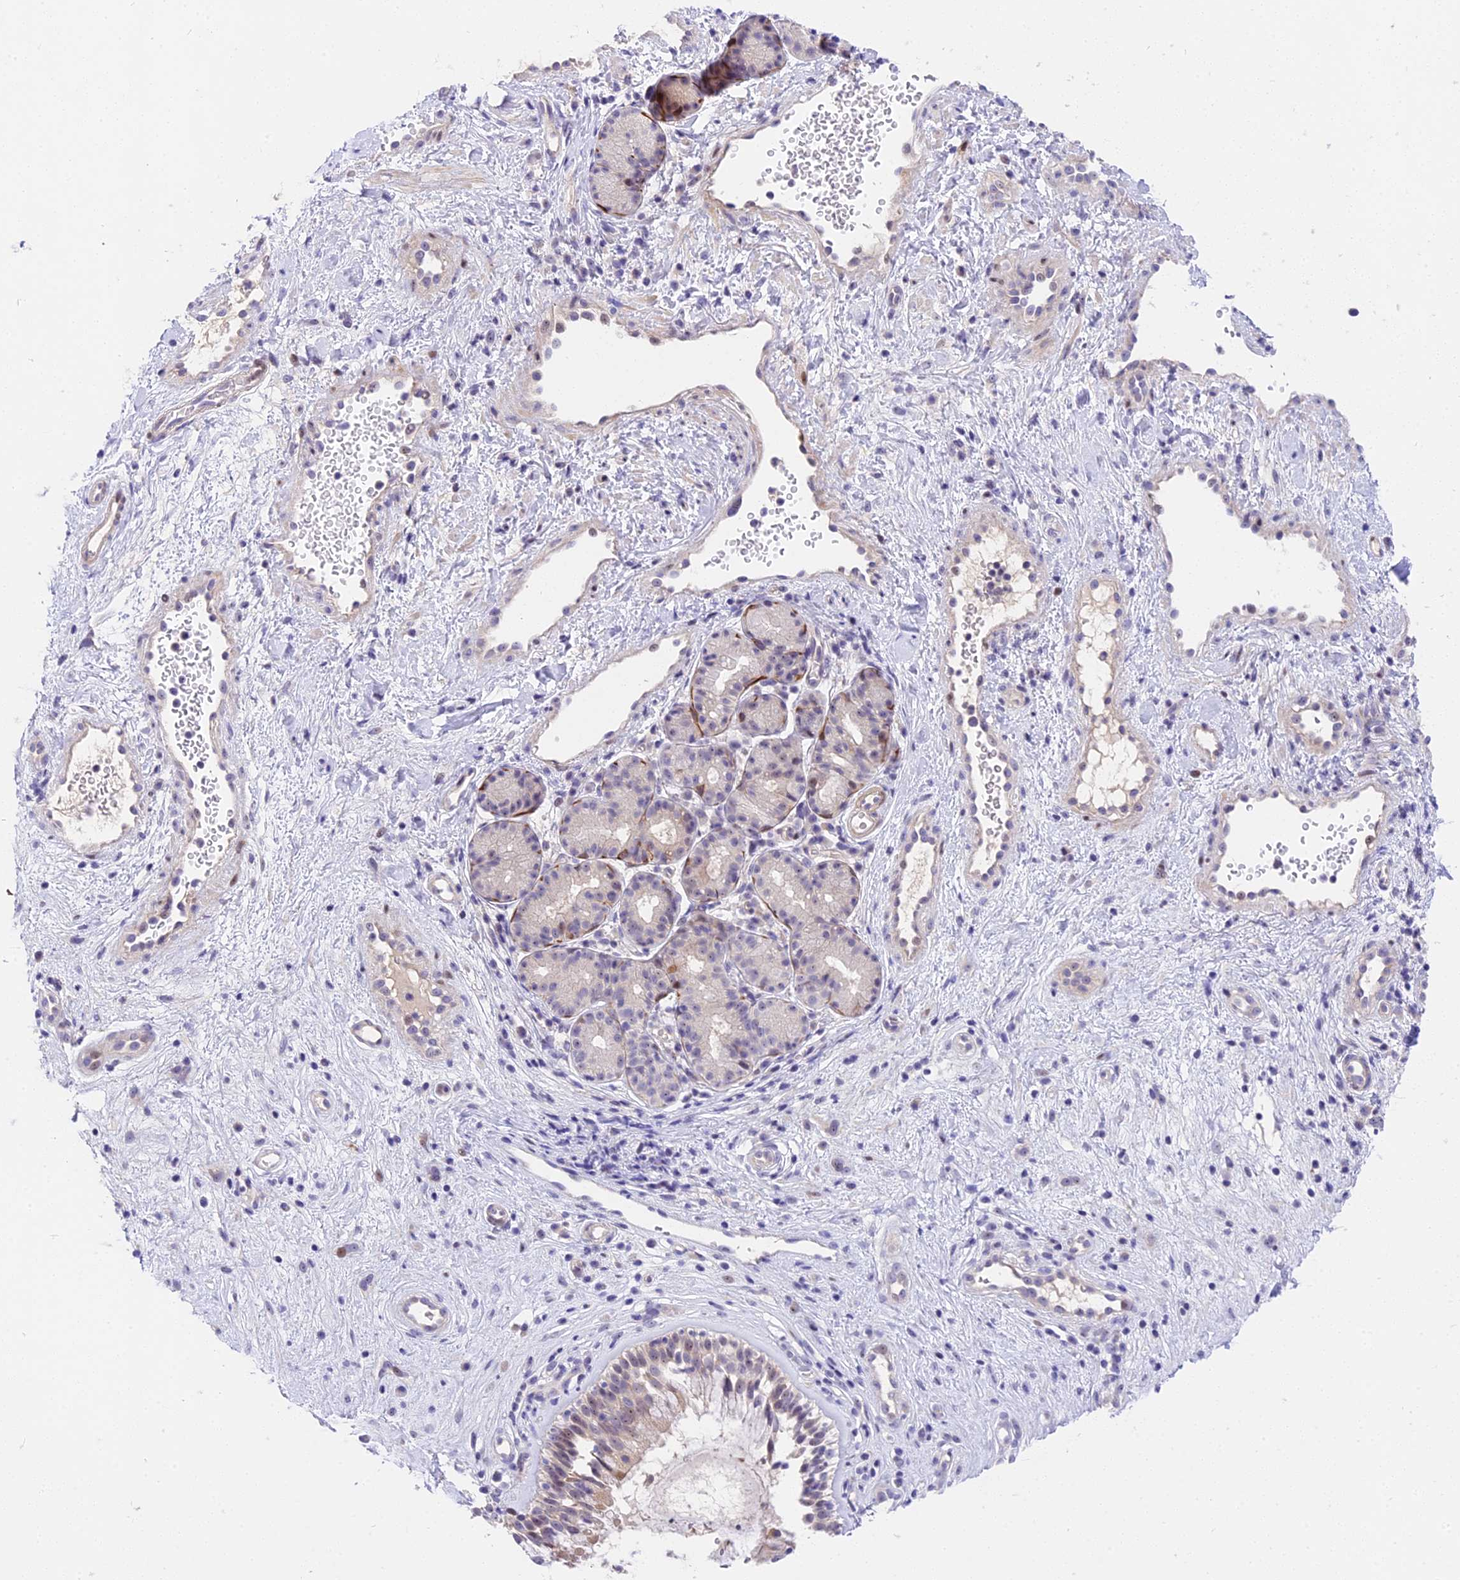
{"staining": {"intensity": "moderate", "quantity": "25%-75%", "location": "cytoplasmic/membranous"}, "tissue": "nasopharynx", "cell_type": "Respiratory epithelial cells", "image_type": "normal", "snomed": [{"axis": "morphology", "description": "Normal tissue, NOS"}, {"axis": "topography", "description": "Nasopharynx"}], "caption": "Respiratory epithelial cells demonstrate moderate cytoplasmic/membranous positivity in approximately 25%-75% of cells in benign nasopharynx.", "gene": "MIDN", "patient": {"sex": "male", "age": 32}}